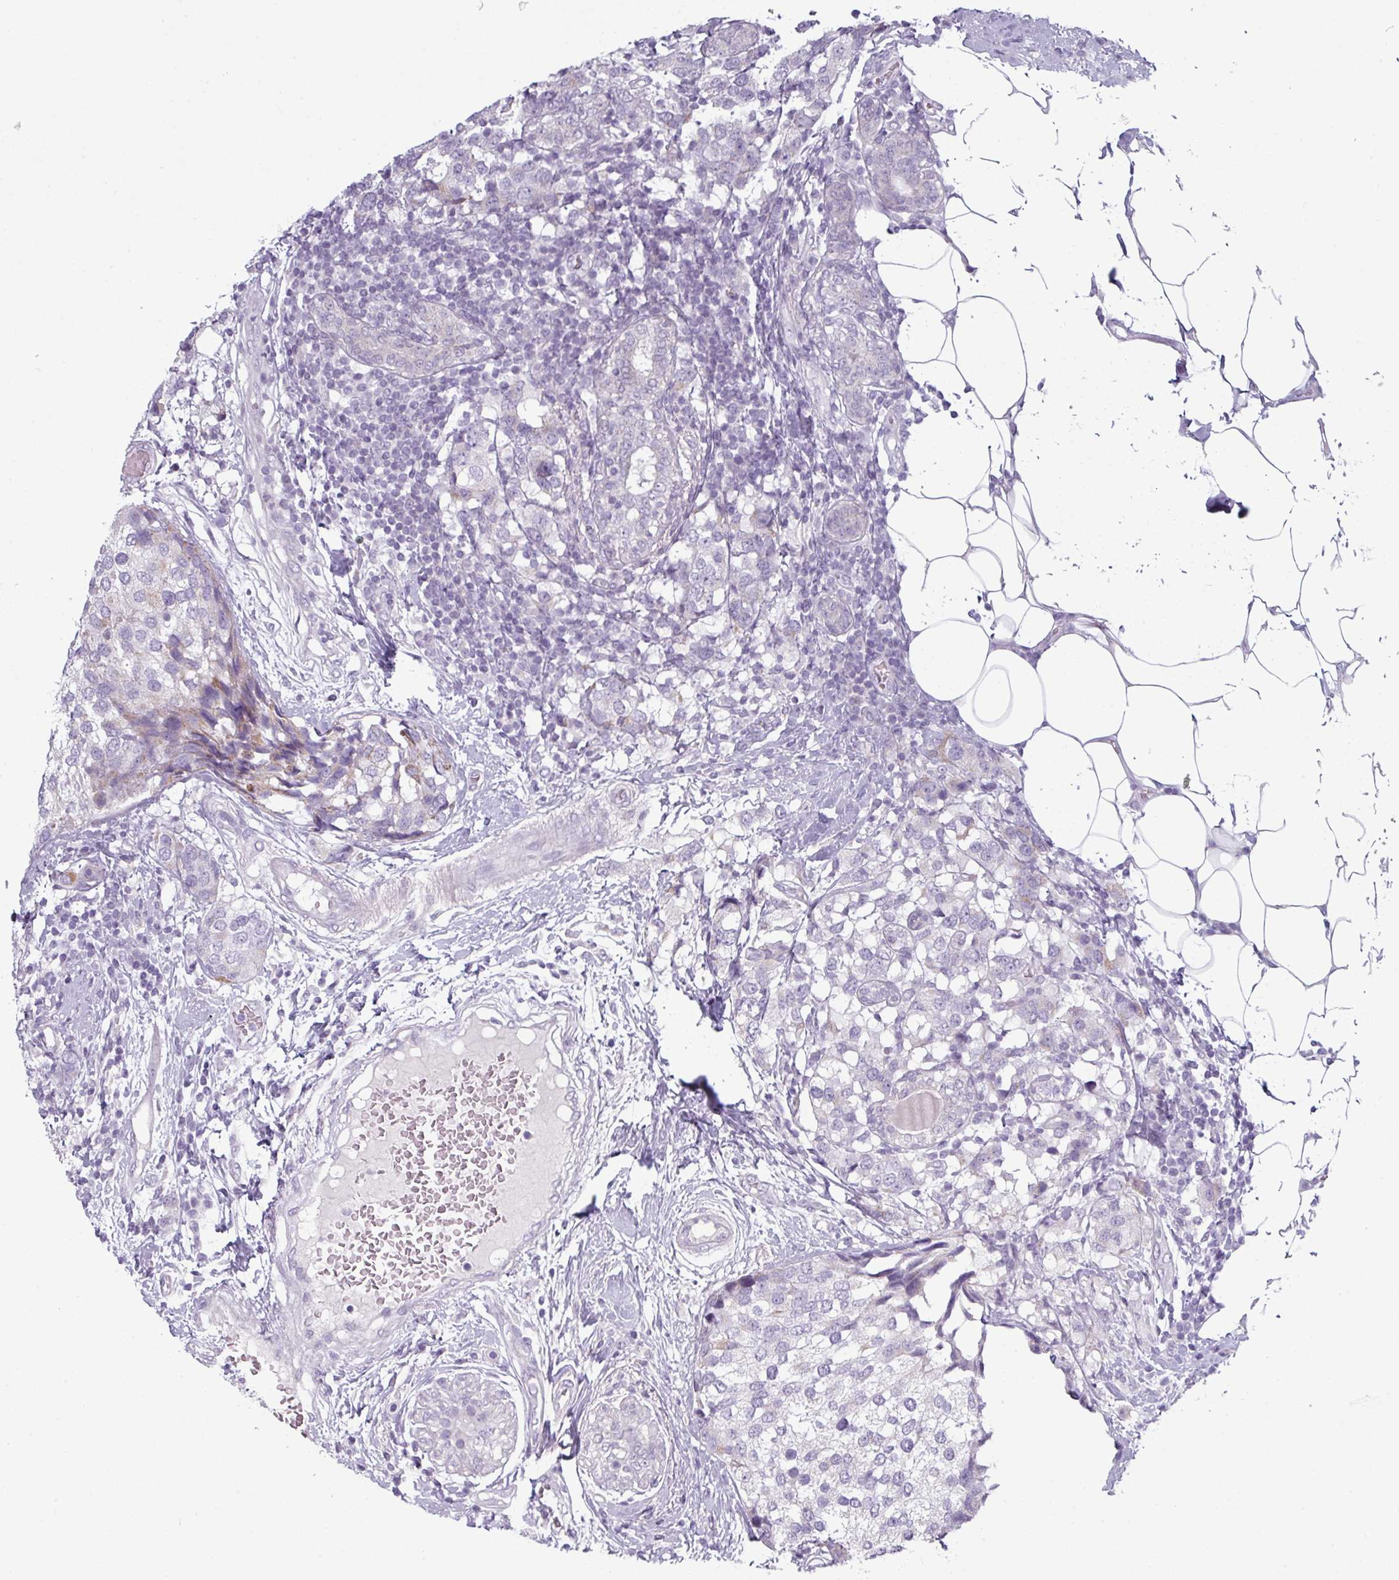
{"staining": {"intensity": "weak", "quantity": "25%-75%", "location": "cytoplasmic/membranous"}, "tissue": "breast cancer", "cell_type": "Tumor cells", "image_type": "cancer", "snomed": [{"axis": "morphology", "description": "Lobular carcinoma"}, {"axis": "topography", "description": "Breast"}], "caption": "Breast cancer (lobular carcinoma) was stained to show a protein in brown. There is low levels of weak cytoplasmic/membranous positivity in approximately 25%-75% of tumor cells. (brown staining indicates protein expression, while blue staining denotes nuclei).", "gene": "ZNF615", "patient": {"sex": "female", "age": 59}}